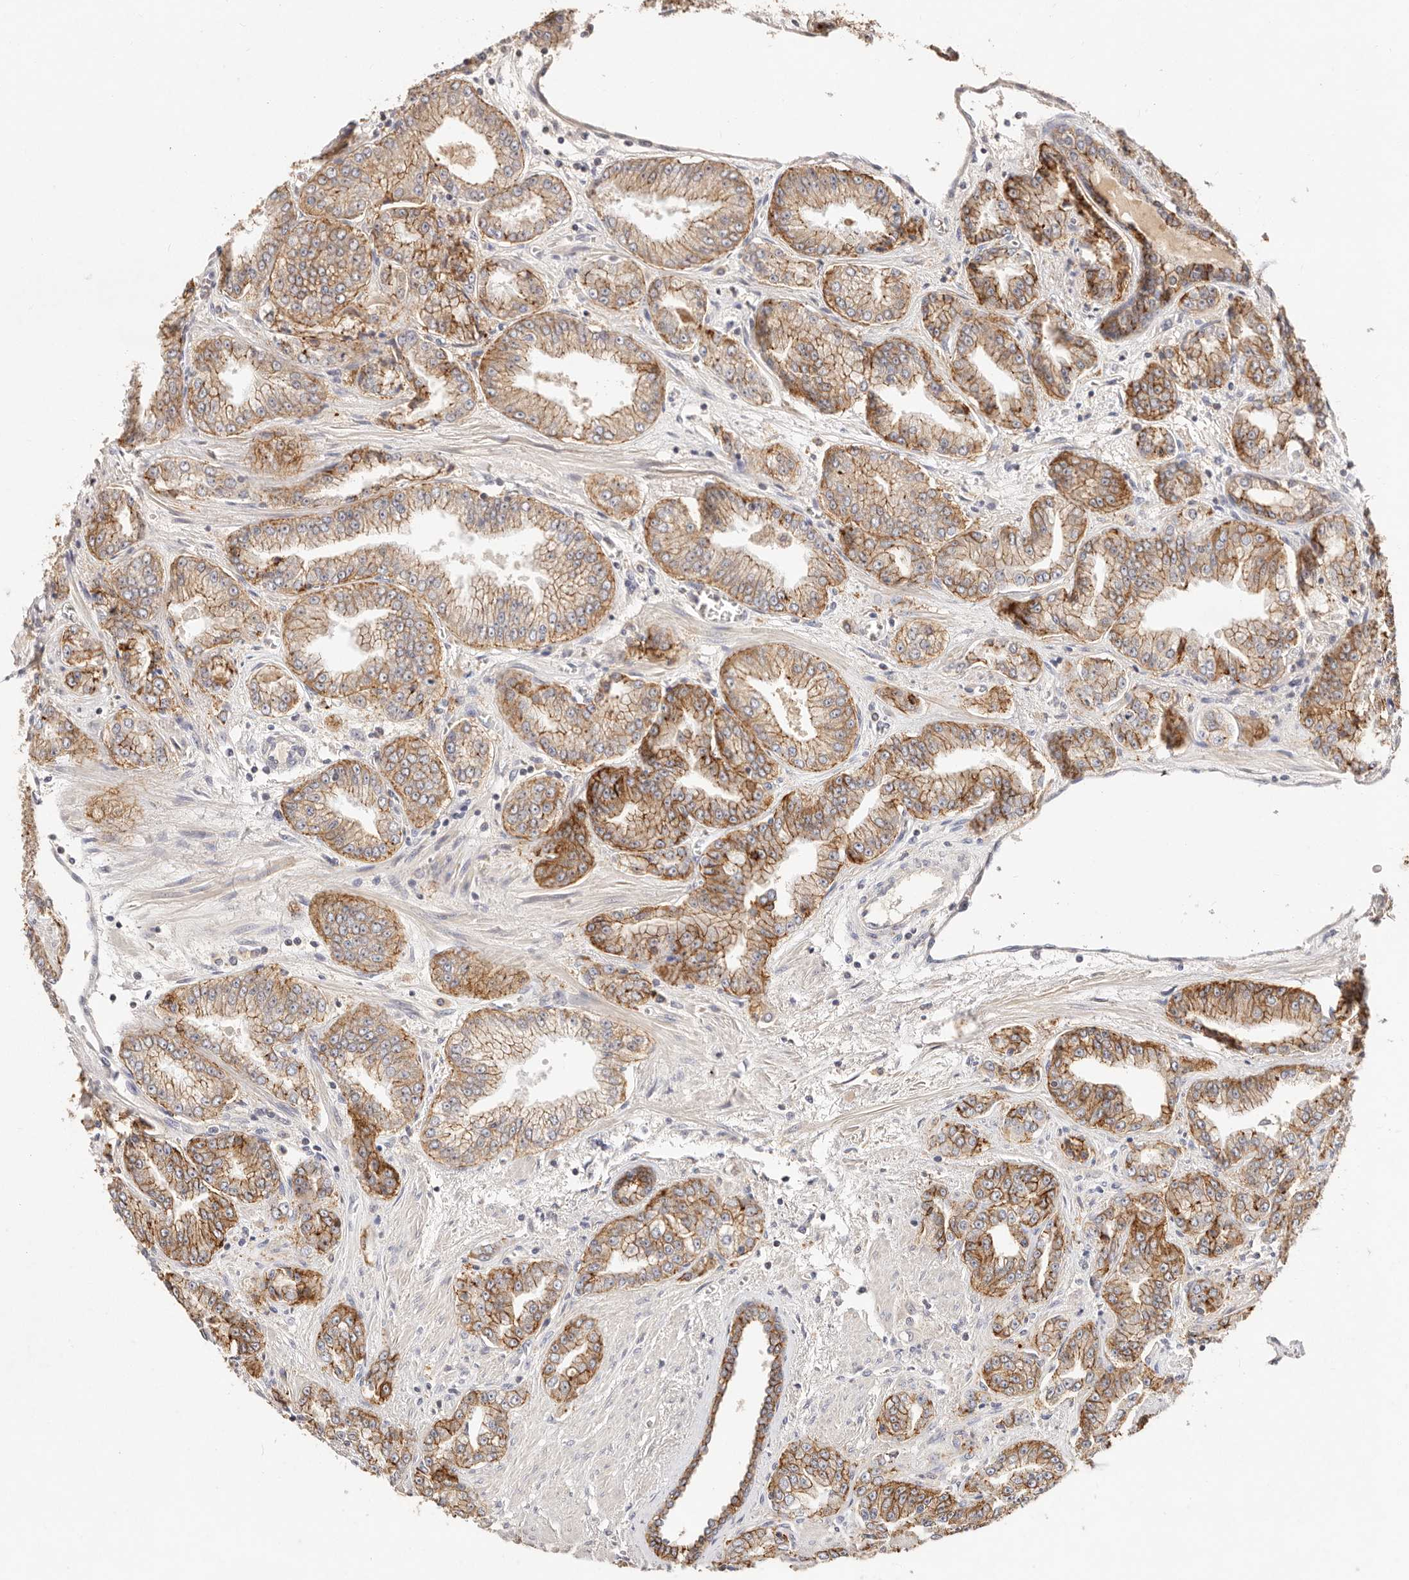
{"staining": {"intensity": "moderate", "quantity": ">75%", "location": "cytoplasmic/membranous"}, "tissue": "prostate cancer", "cell_type": "Tumor cells", "image_type": "cancer", "snomed": [{"axis": "morphology", "description": "Adenocarcinoma, High grade"}, {"axis": "topography", "description": "Prostate"}], "caption": "A high-resolution histopathology image shows immunohistochemistry (IHC) staining of prostate cancer (high-grade adenocarcinoma), which shows moderate cytoplasmic/membranous positivity in approximately >75% of tumor cells.", "gene": "CXADR", "patient": {"sex": "male", "age": 71}}